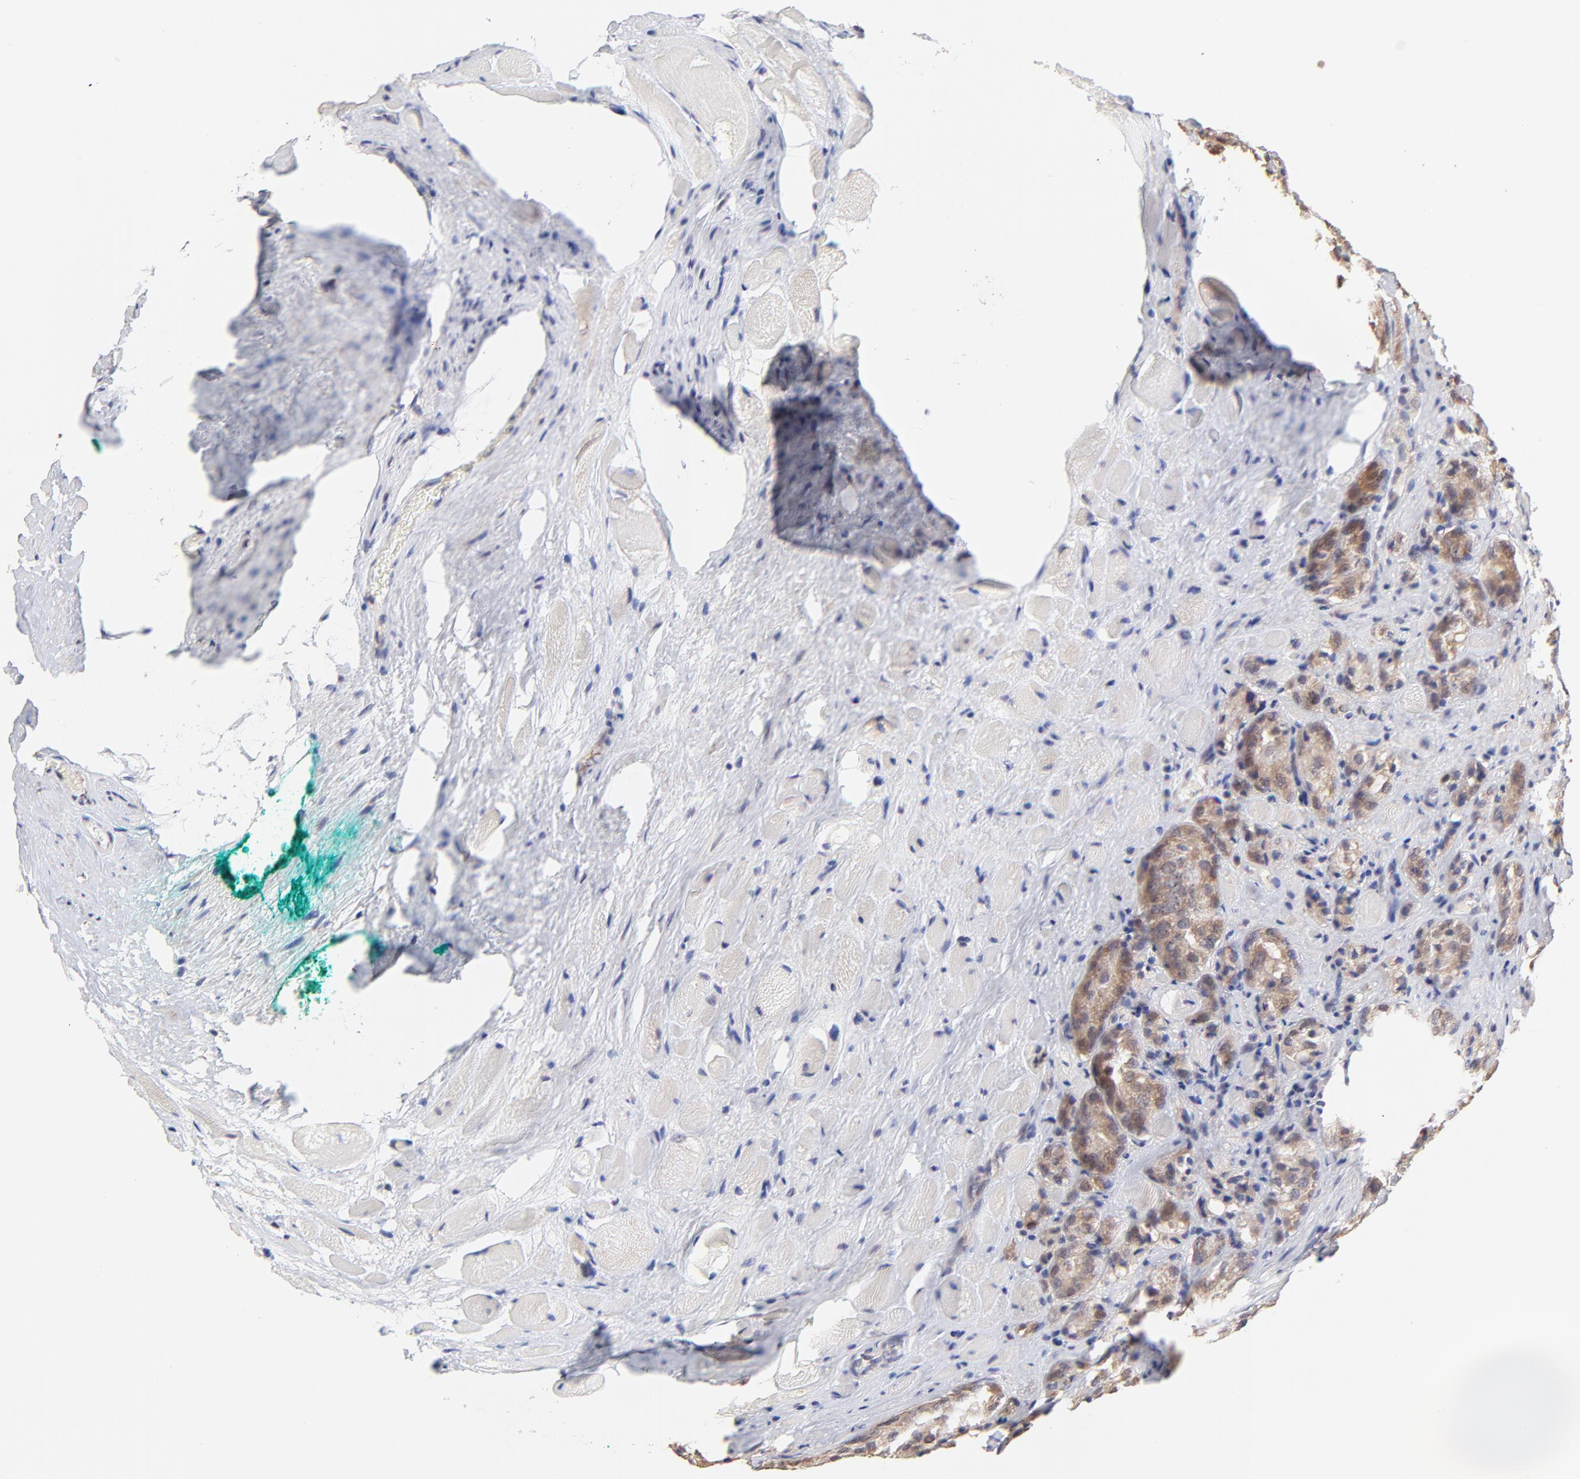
{"staining": {"intensity": "moderate", "quantity": "25%-75%", "location": "cytoplasmic/membranous"}, "tissue": "prostate cancer", "cell_type": "Tumor cells", "image_type": "cancer", "snomed": [{"axis": "morphology", "description": "Adenocarcinoma, Medium grade"}, {"axis": "topography", "description": "Prostate"}], "caption": "Prostate cancer stained with IHC exhibits moderate cytoplasmic/membranous staining in approximately 25%-75% of tumor cells.", "gene": "PTK7", "patient": {"sex": "male", "age": 60}}